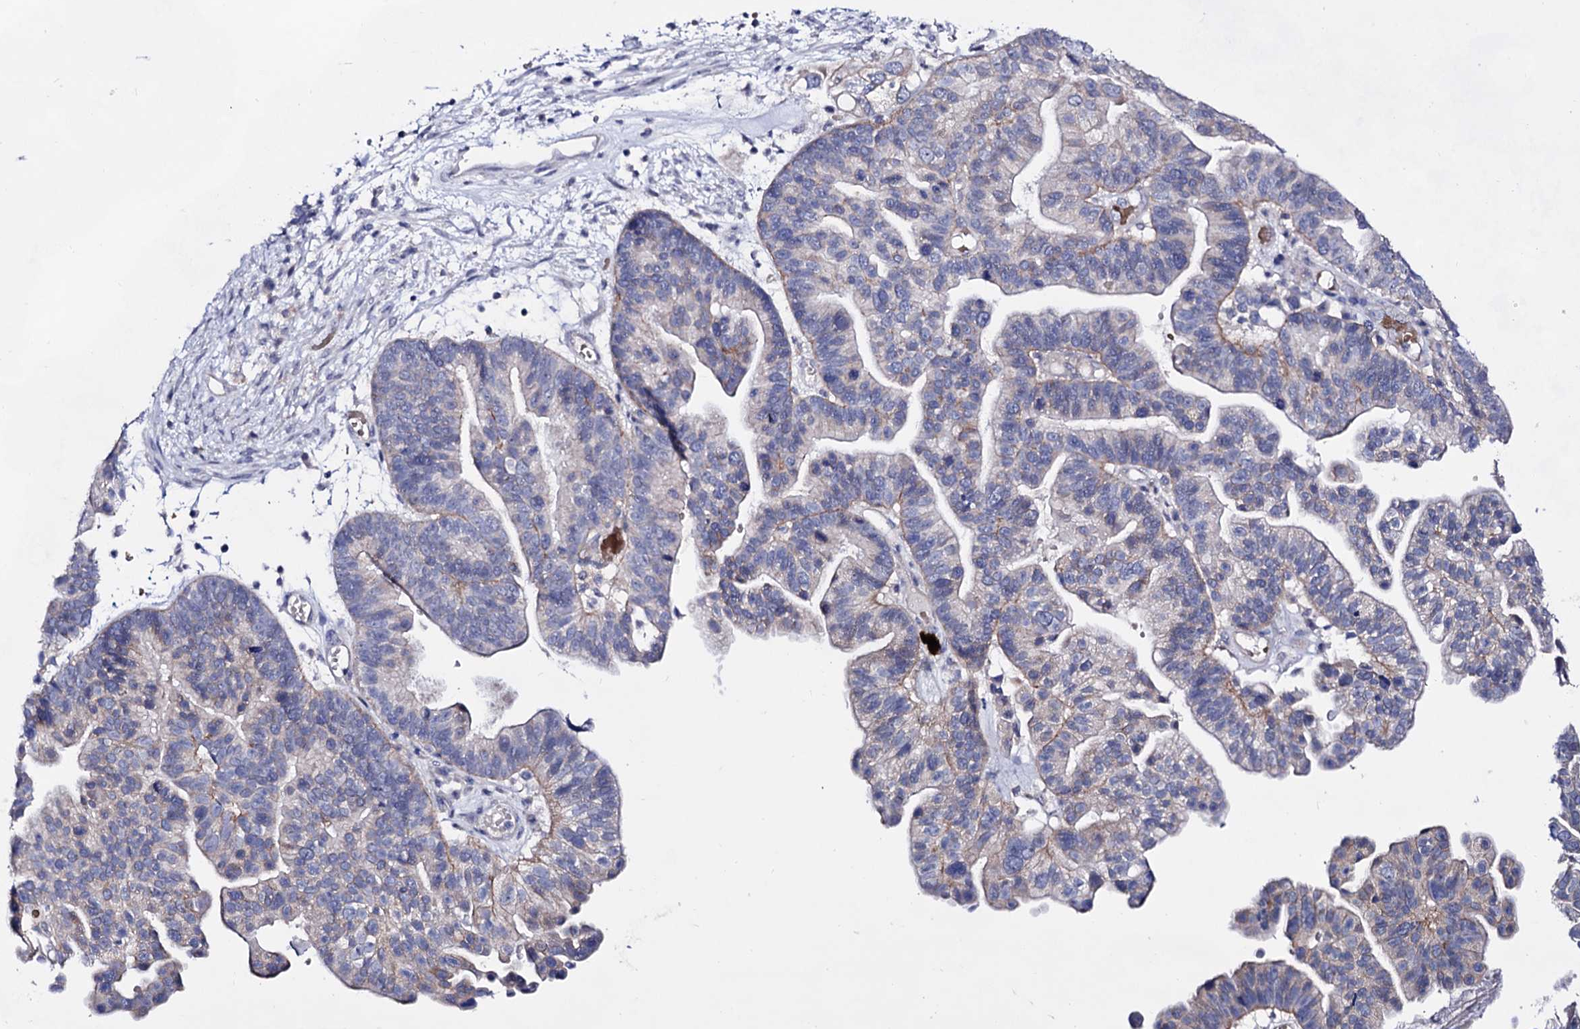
{"staining": {"intensity": "weak", "quantity": "<25%", "location": "cytoplasmic/membranous"}, "tissue": "ovarian cancer", "cell_type": "Tumor cells", "image_type": "cancer", "snomed": [{"axis": "morphology", "description": "Cystadenocarcinoma, serous, NOS"}, {"axis": "topography", "description": "Ovary"}], "caption": "A high-resolution micrograph shows IHC staining of serous cystadenocarcinoma (ovarian), which exhibits no significant positivity in tumor cells.", "gene": "PLIN1", "patient": {"sex": "female", "age": 56}}